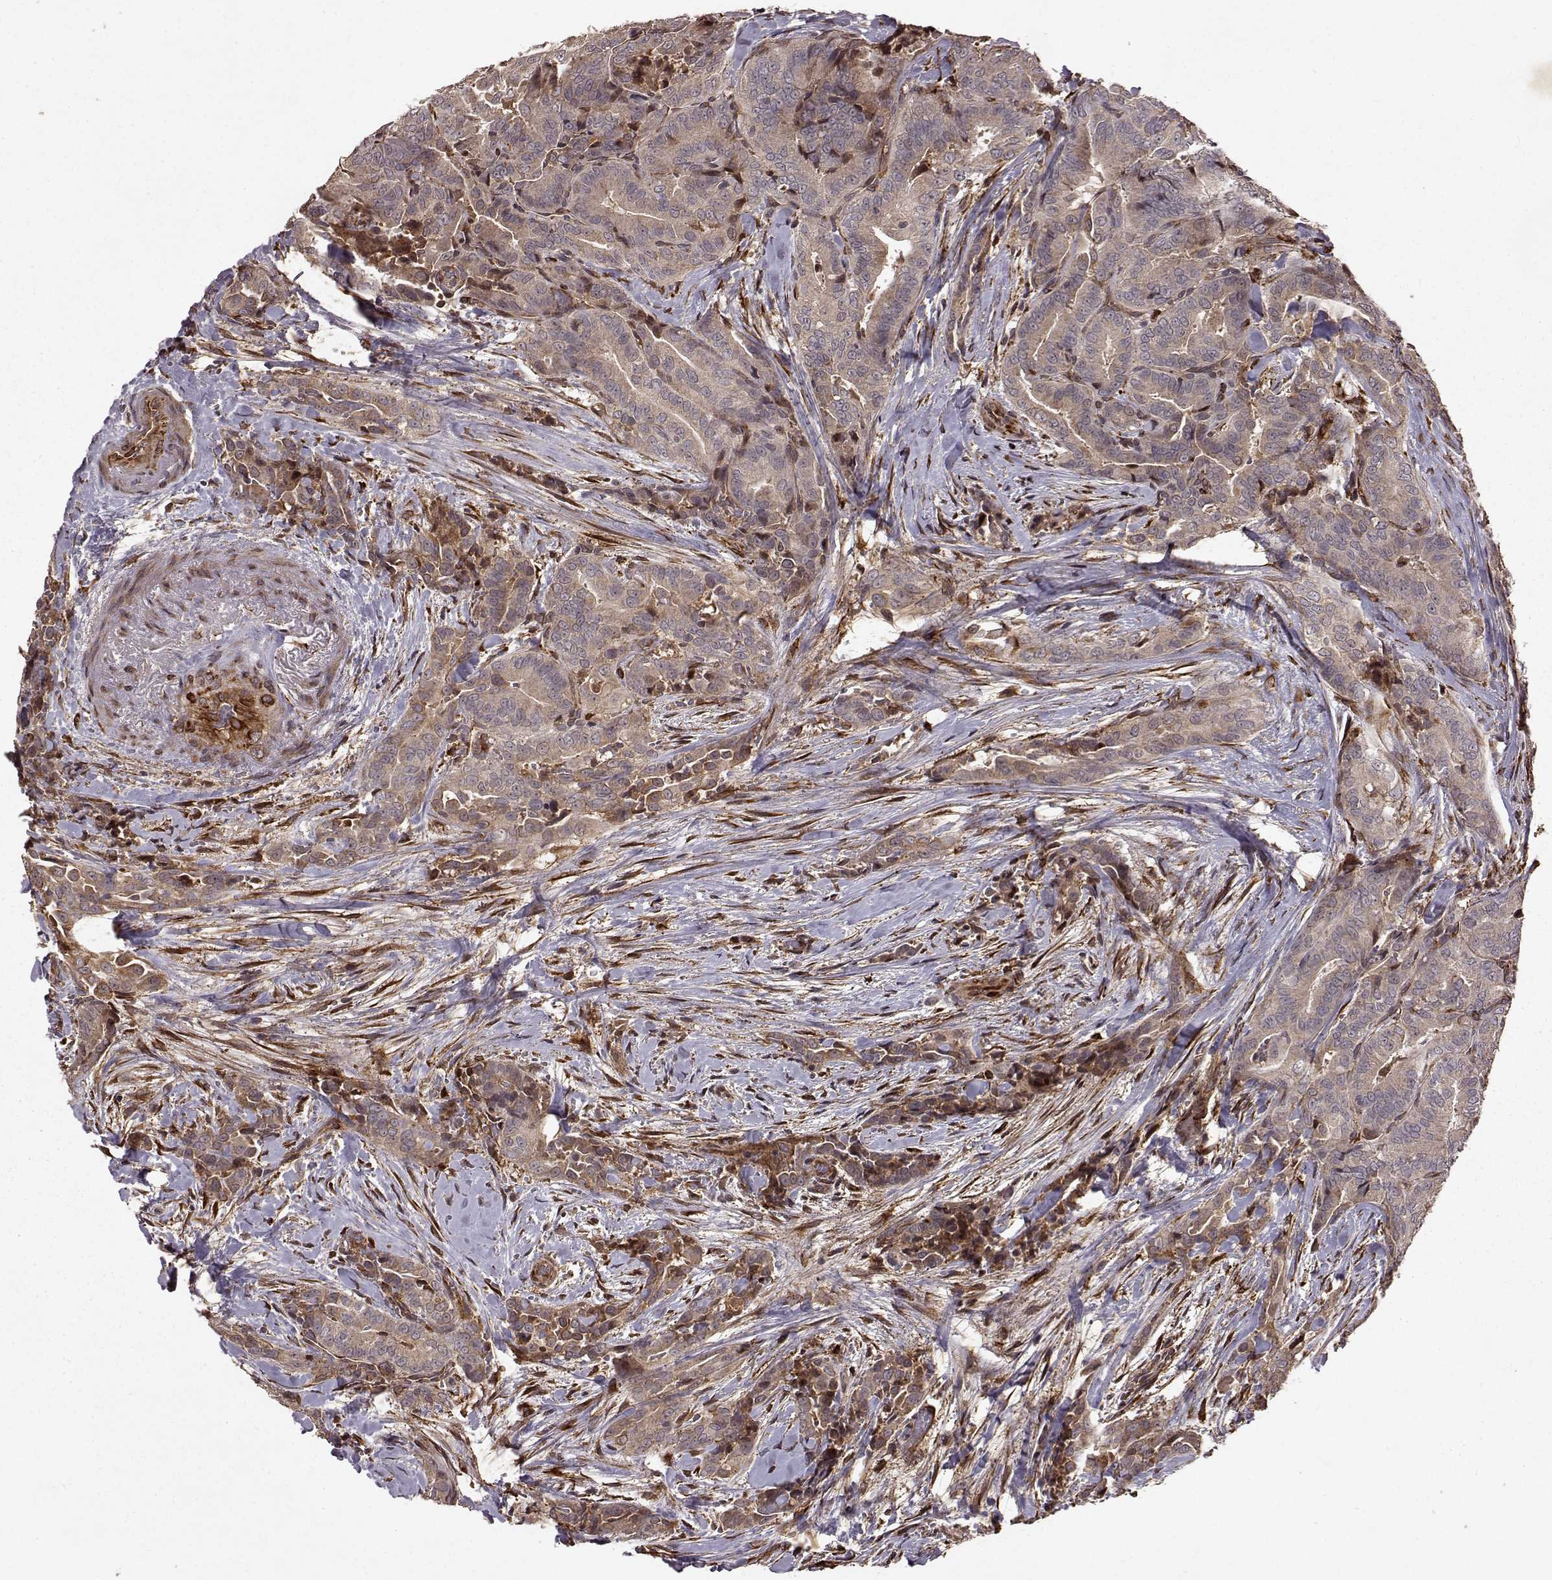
{"staining": {"intensity": "moderate", "quantity": "<25%", "location": "cytoplasmic/membranous"}, "tissue": "thyroid cancer", "cell_type": "Tumor cells", "image_type": "cancer", "snomed": [{"axis": "morphology", "description": "Papillary adenocarcinoma, NOS"}, {"axis": "topography", "description": "Thyroid gland"}], "caption": "Brown immunohistochemical staining in papillary adenocarcinoma (thyroid) reveals moderate cytoplasmic/membranous positivity in about <25% of tumor cells. (DAB IHC with brightfield microscopy, high magnification).", "gene": "FSTL1", "patient": {"sex": "male", "age": 61}}